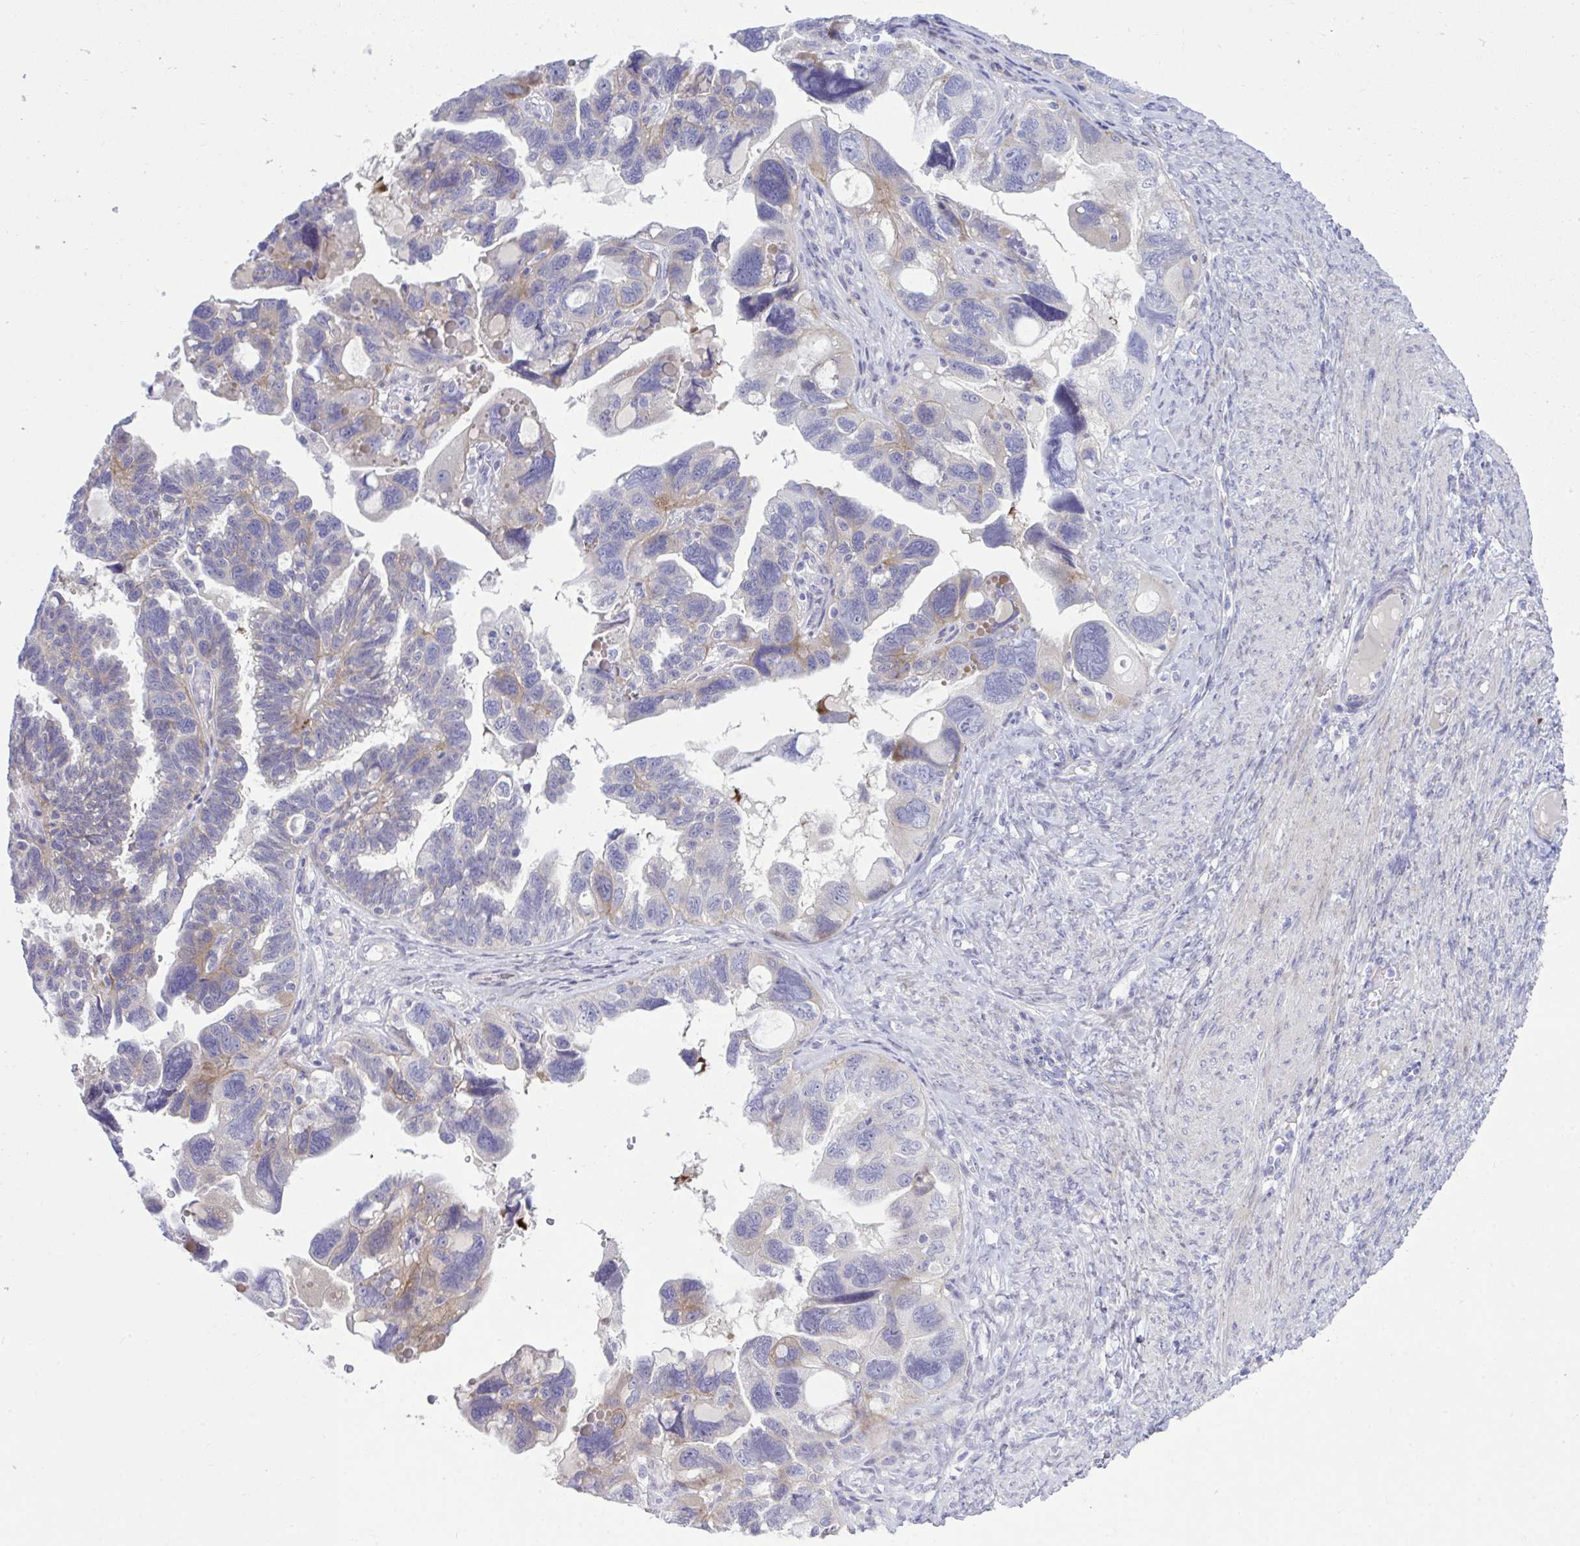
{"staining": {"intensity": "weak", "quantity": "<25%", "location": "cytoplasmic/membranous"}, "tissue": "ovarian cancer", "cell_type": "Tumor cells", "image_type": "cancer", "snomed": [{"axis": "morphology", "description": "Cystadenocarcinoma, serous, NOS"}, {"axis": "topography", "description": "Ovary"}], "caption": "Tumor cells are negative for protein expression in human ovarian cancer (serous cystadenocarcinoma).", "gene": "MED9", "patient": {"sex": "female", "age": 60}}